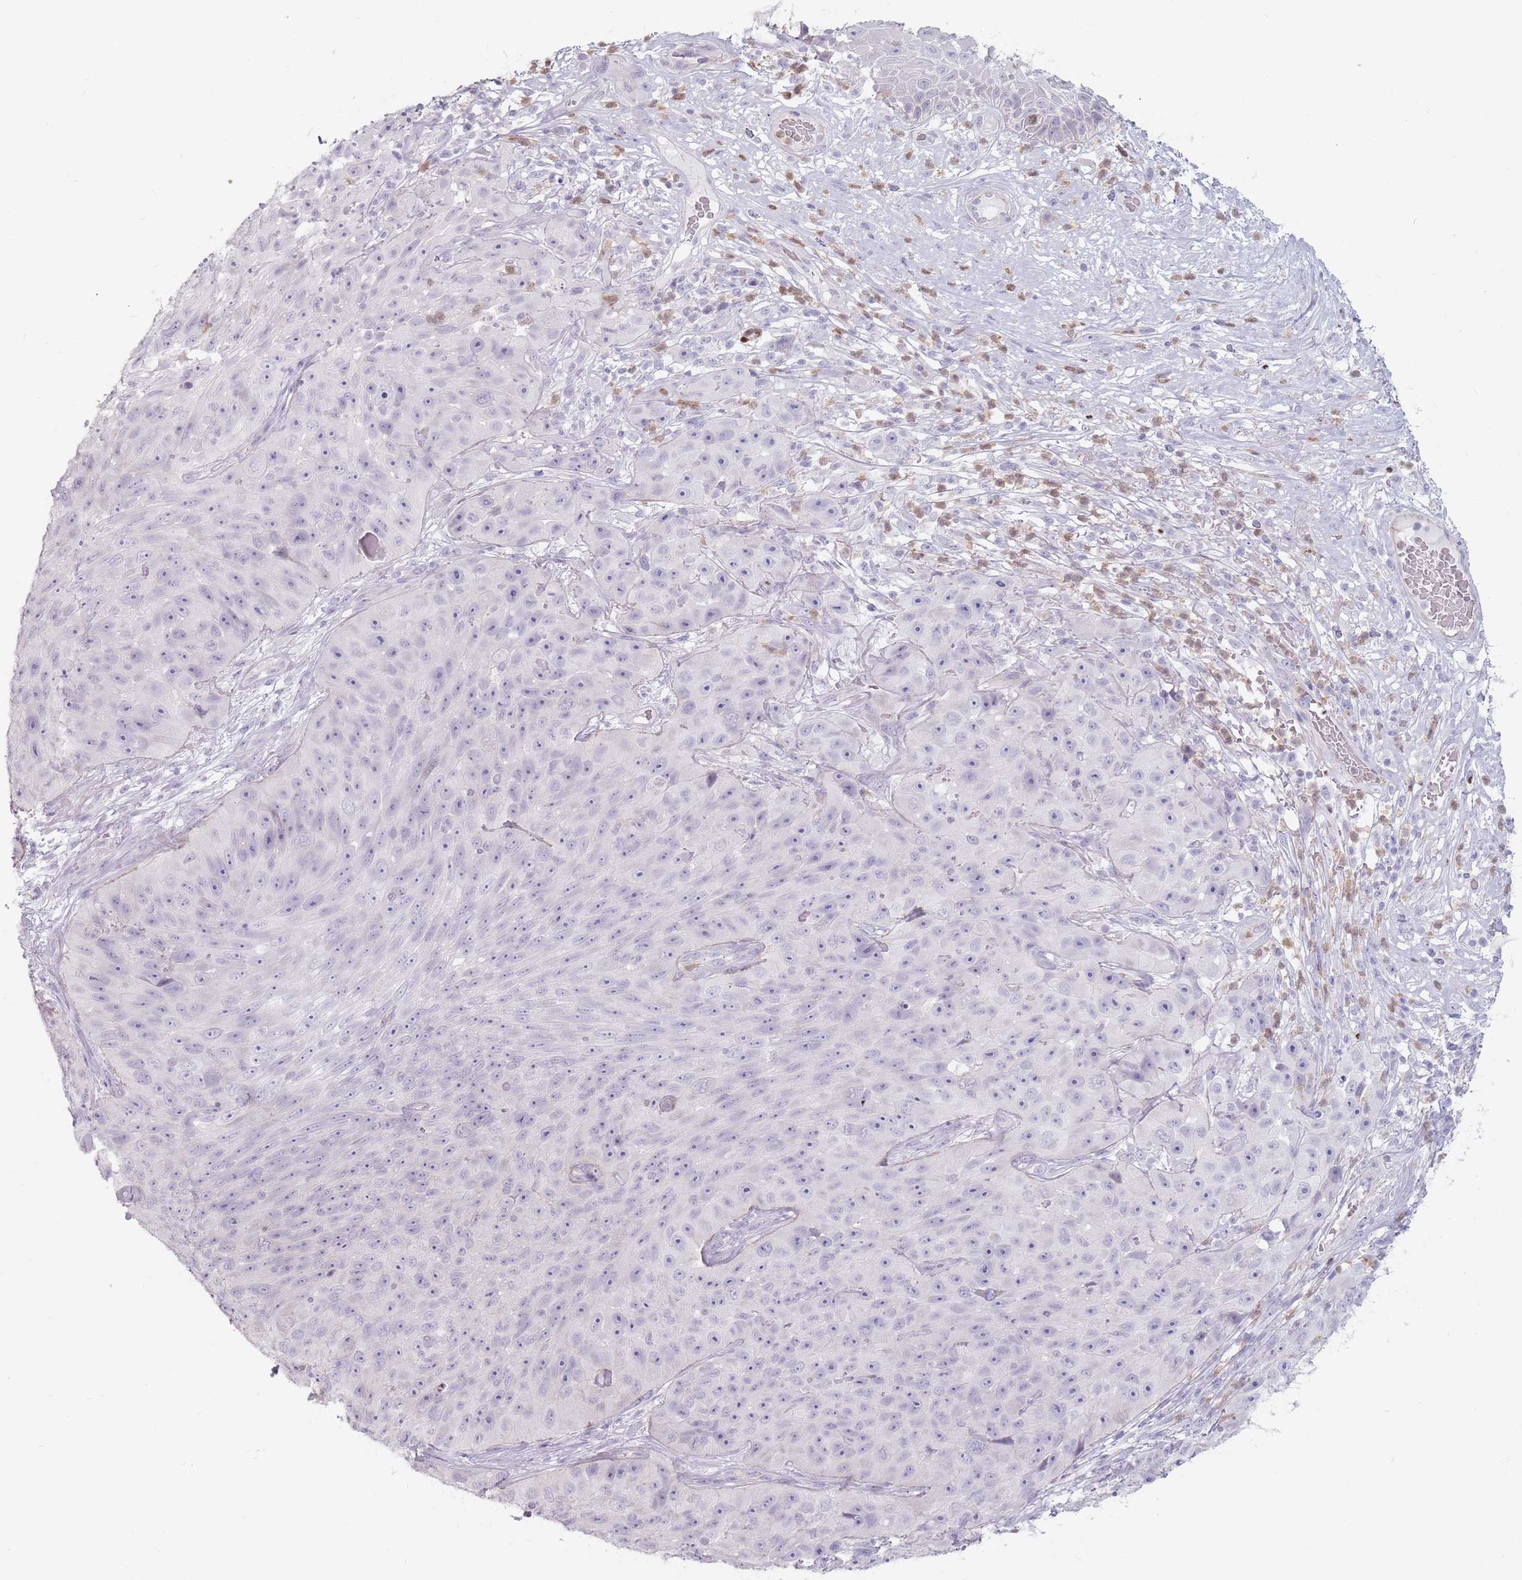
{"staining": {"intensity": "negative", "quantity": "none", "location": "none"}, "tissue": "skin cancer", "cell_type": "Tumor cells", "image_type": "cancer", "snomed": [{"axis": "morphology", "description": "Squamous cell carcinoma, NOS"}, {"axis": "topography", "description": "Skin"}], "caption": "IHC of skin squamous cell carcinoma demonstrates no expression in tumor cells.", "gene": "ZNF584", "patient": {"sex": "female", "age": 87}}